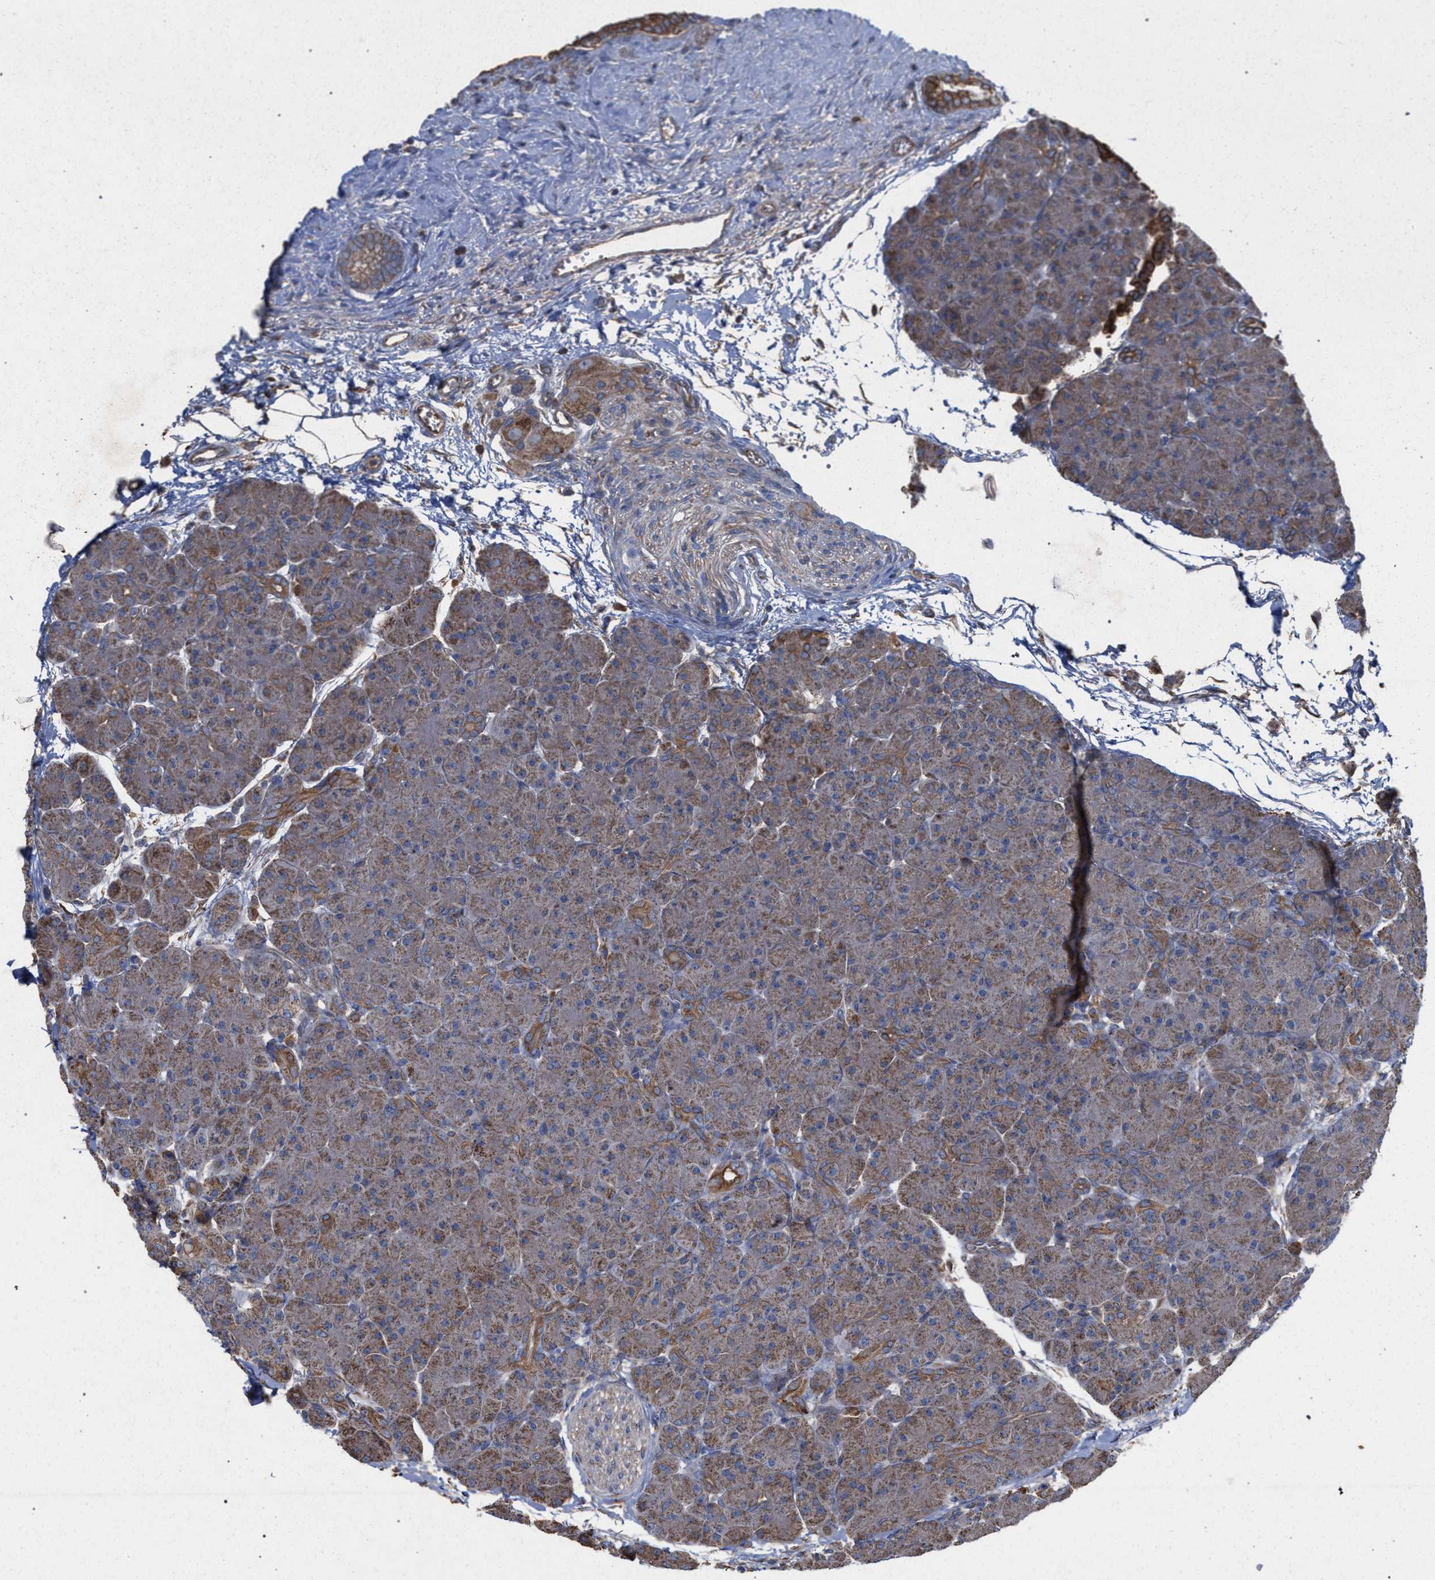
{"staining": {"intensity": "weak", "quantity": "25%-75%", "location": "cytoplasmic/membranous"}, "tissue": "pancreas", "cell_type": "Exocrine glandular cells", "image_type": "normal", "snomed": [{"axis": "morphology", "description": "Normal tissue, NOS"}, {"axis": "topography", "description": "Pancreas"}], "caption": "IHC staining of benign pancreas, which shows low levels of weak cytoplasmic/membranous expression in about 25%-75% of exocrine glandular cells indicating weak cytoplasmic/membranous protein expression. The staining was performed using DAB (brown) for protein detection and nuclei were counterstained in hematoxylin (blue).", "gene": "BCL2L12", "patient": {"sex": "male", "age": 66}}